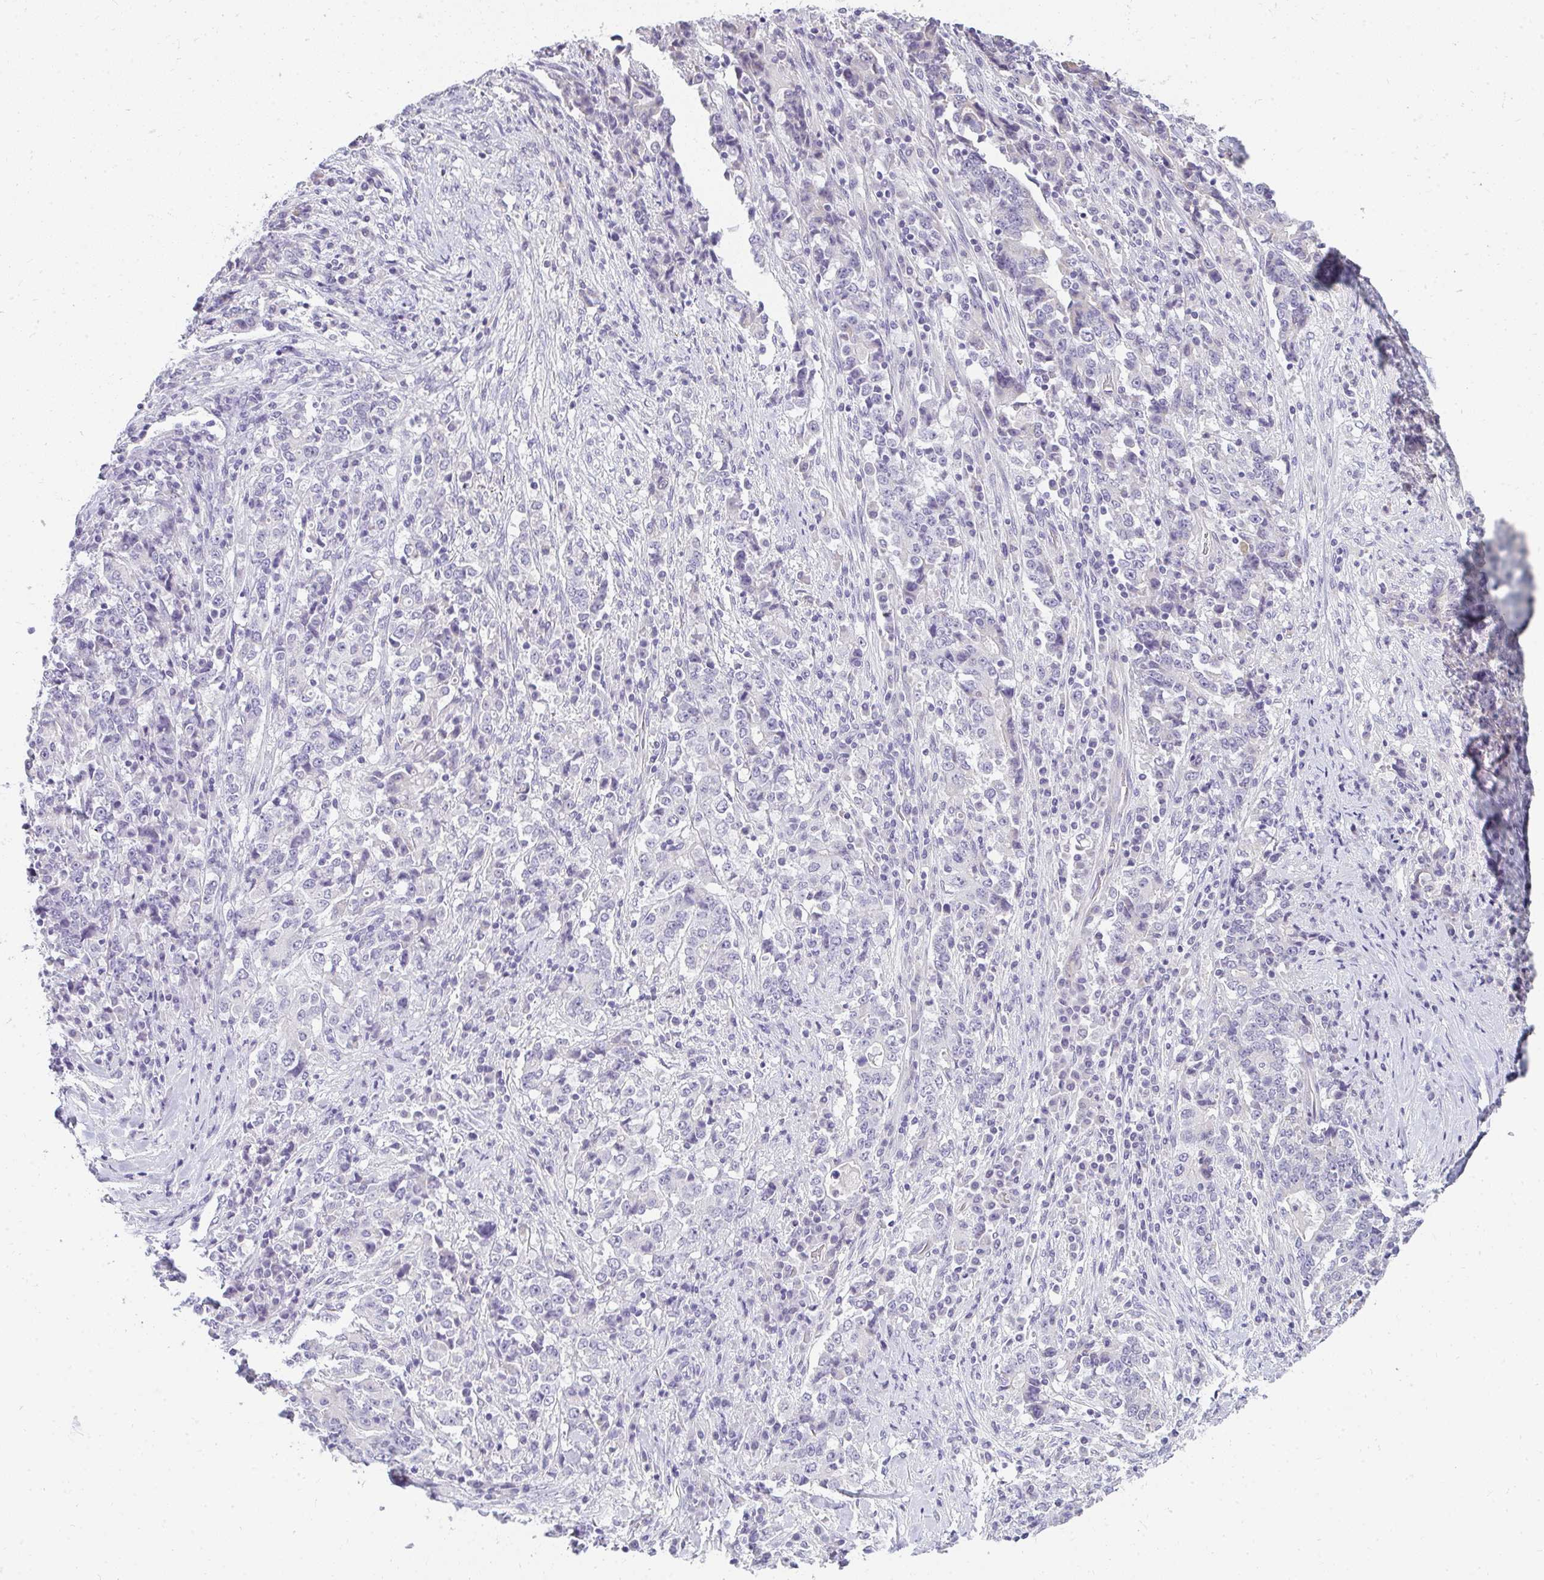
{"staining": {"intensity": "negative", "quantity": "none", "location": "none"}, "tissue": "stomach cancer", "cell_type": "Tumor cells", "image_type": "cancer", "snomed": [{"axis": "morphology", "description": "Normal tissue, NOS"}, {"axis": "morphology", "description": "Adenocarcinoma, NOS"}, {"axis": "topography", "description": "Stomach, upper"}, {"axis": "topography", "description": "Stomach"}], "caption": "Stomach cancer (adenocarcinoma) was stained to show a protein in brown. There is no significant staining in tumor cells.", "gene": "PPP1R3G", "patient": {"sex": "male", "age": 59}}